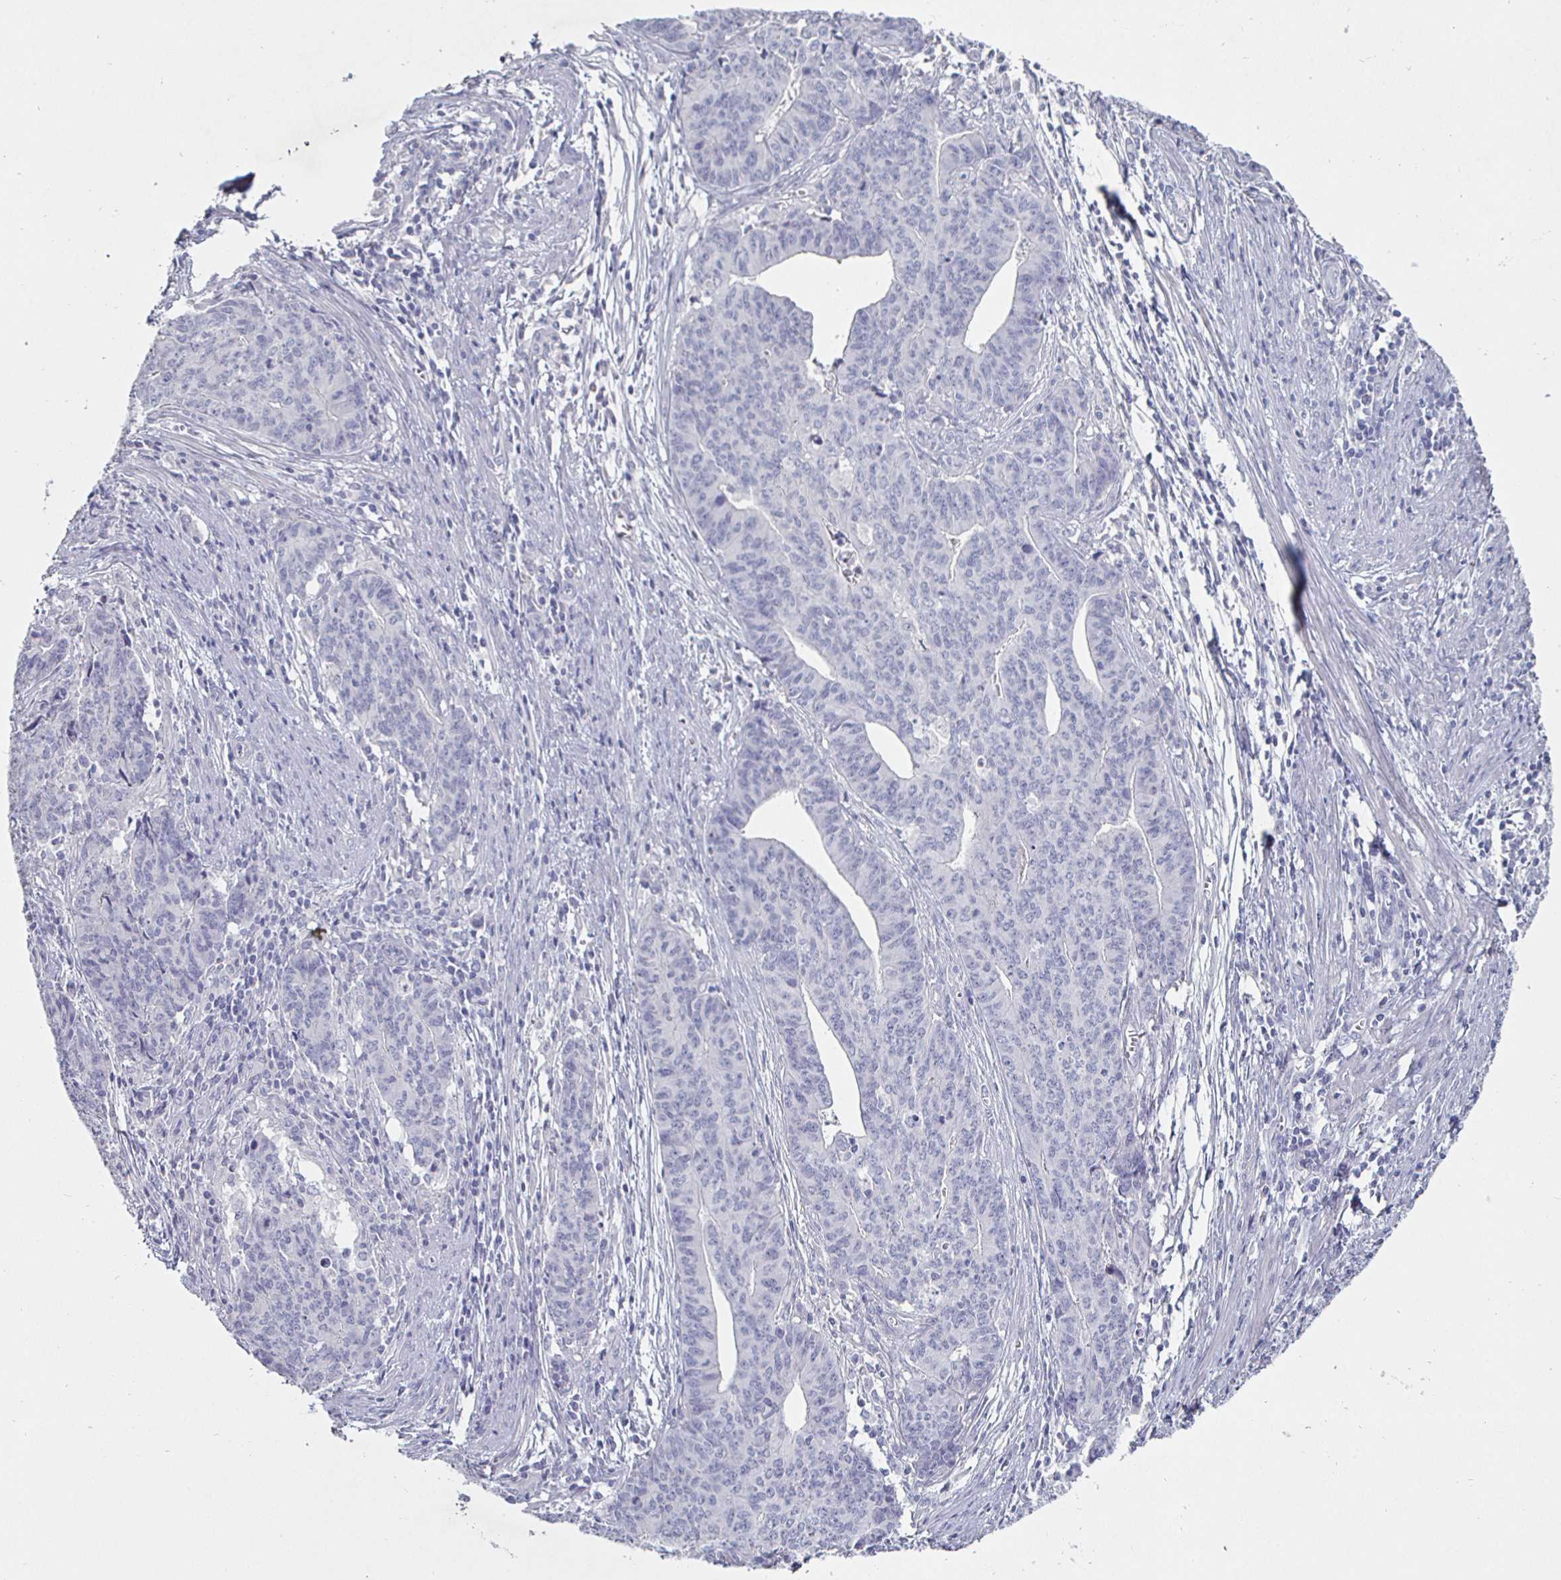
{"staining": {"intensity": "negative", "quantity": "none", "location": "none"}, "tissue": "endometrial cancer", "cell_type": "Tumor cells", "image_type": "cancer", "snomed": [{"axis": "morphology", "description": "Adenocarcinoma, NOS"}, {"axis": "topography", "description": "Endometrium"}], "caption": "The immunohistochemistry micrograph has no significant staining in tumor cells of endometrial cancer (adenocarcinoma) tissue. (Brightfield microscopy of DAB (3,3'-diaminobenzidine) IHC at high magnification).", "gene": "ENPP1", "patient": {"sex": "female", "age": 59}}